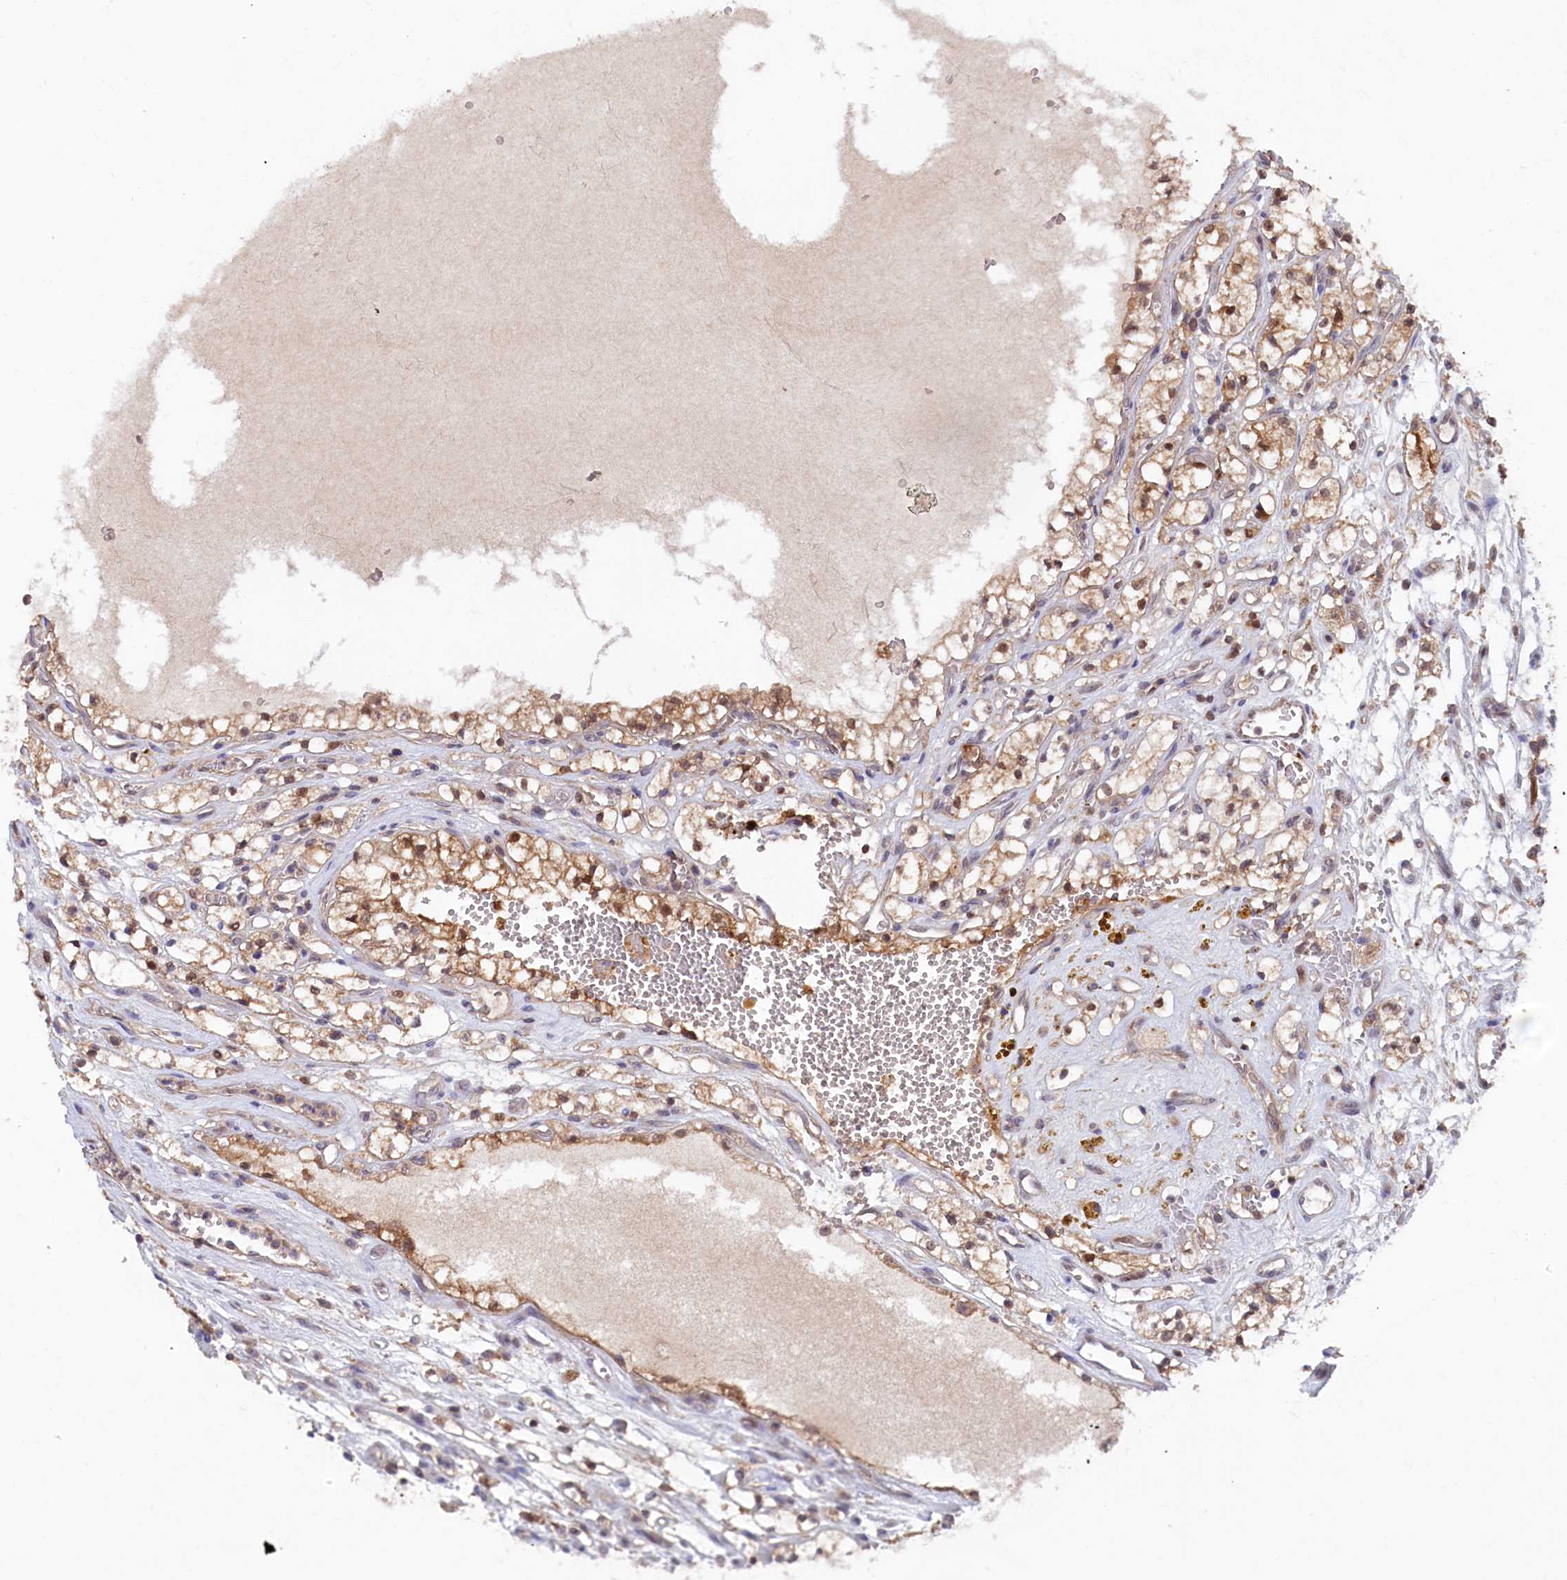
{"staining": {"intensity": "moderate", "quantity": ">75%", "location": "cytoplasmic/membranous,nuclear"}, "tissue": "renal cancer", "cell_type": "Tumor cells", "image_type": "cancer", "snomed": [{"axis": "morphology", "description": "Adenocarcinoma, NOS"}, {"axis": "topography", "description": "Kidney"}], "caption": "Protein staining of renal cancer (adenocarcinoma) tissue exhibits moderate cytoplasmic/membranous and nuclear expression in about >75% of tumor cells.", "gene": "JPT2", "patient": {"sex": "female", "age": 69}}